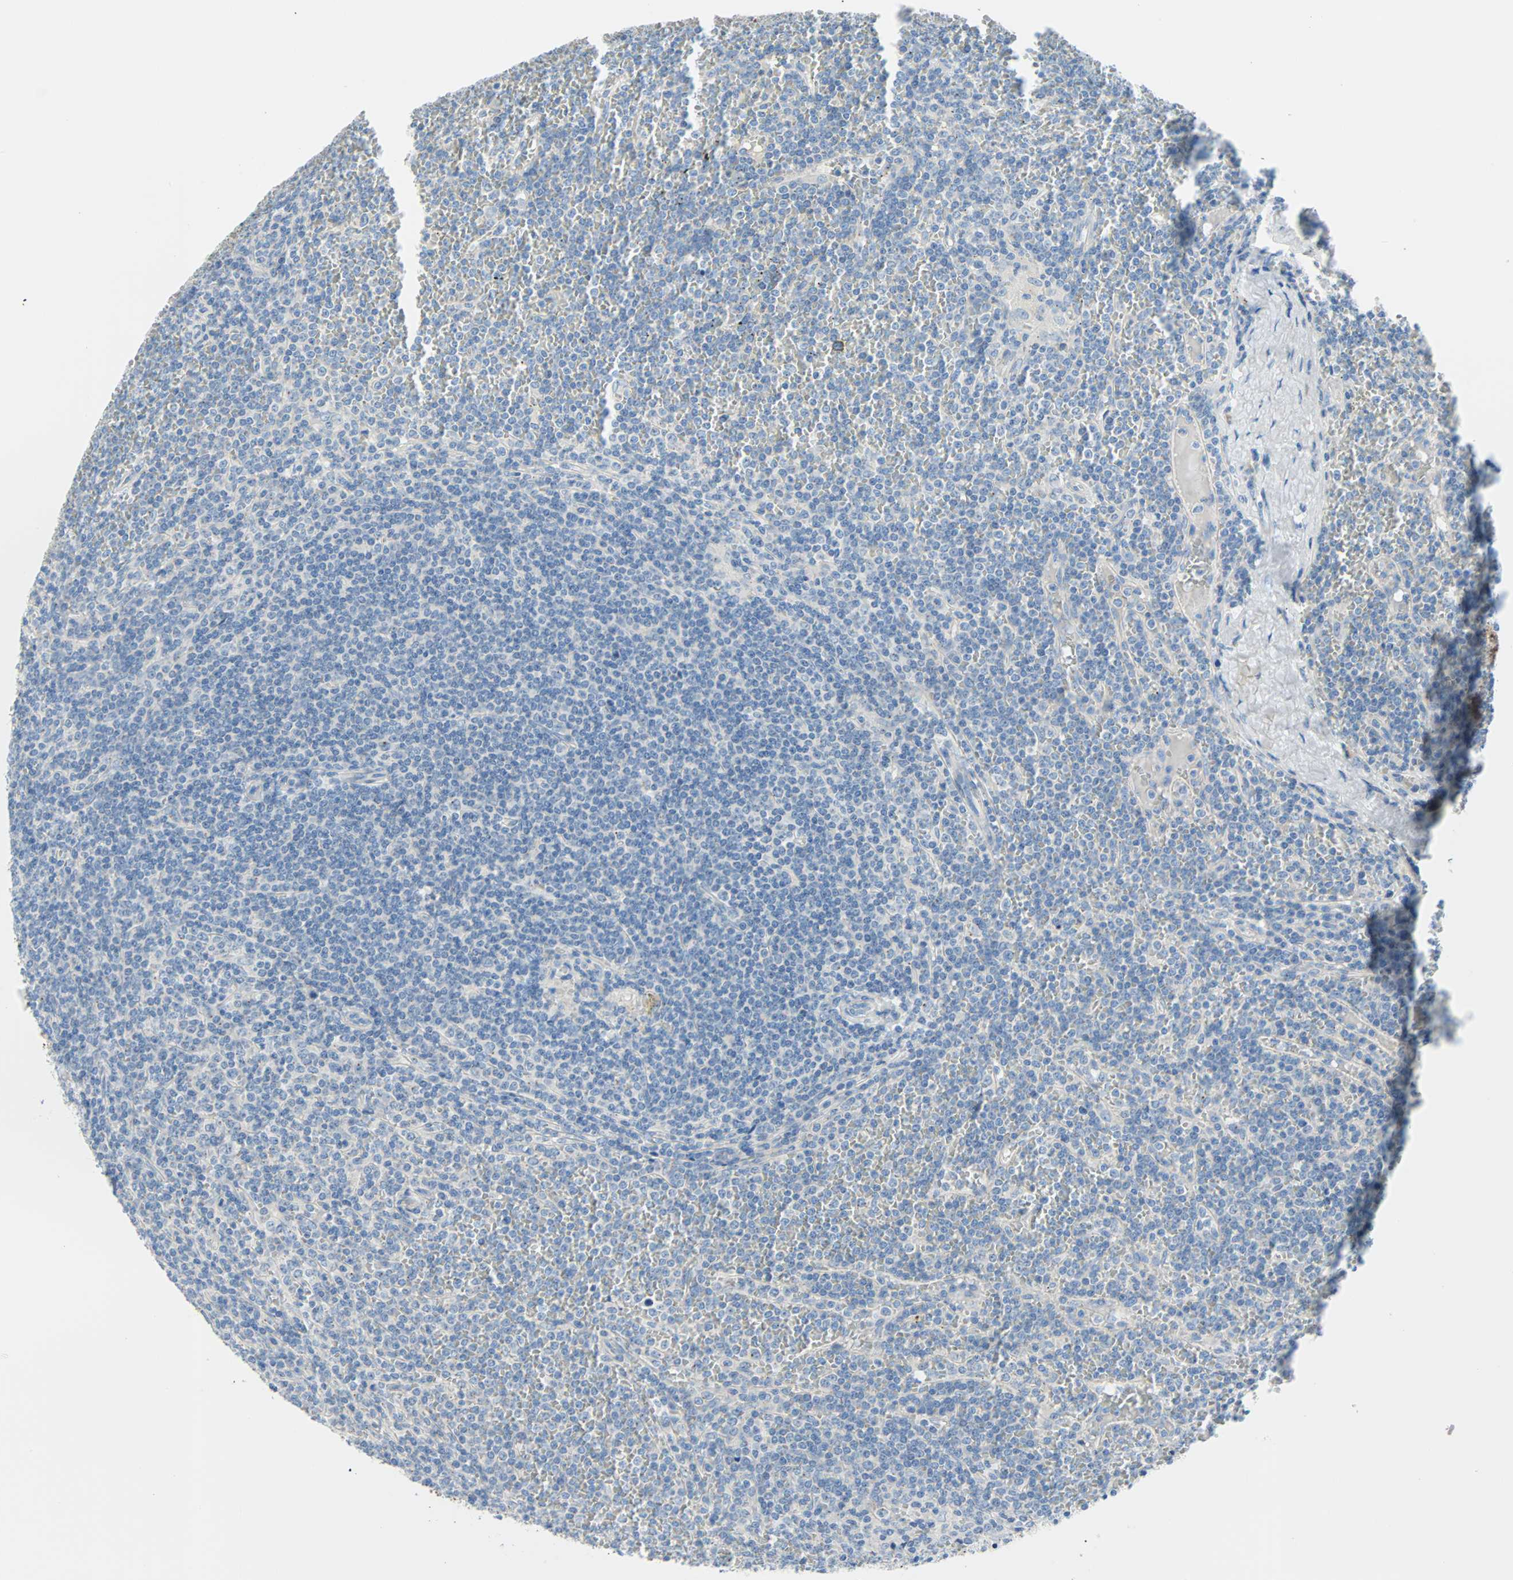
{"staining": {"intensity": "negative", "quantity": "none", "location": "none"}, "tissue": "lymphoma", "cell_type": "Tumor cells", "image_type": "cancer", "snomed": [{"axis": "morphology", "description": "Malignant lymphoma, non-Hodgkin's type, Low grade"}, {"axis": "topography", "description": "Spleen"}], "caption": "Immunohistochemistry micrograph of lymphoma stained for a protein (brown), which displays no positivity in tumor cells.", "gene": "PDPN", "patient": {"sex": "female", "age": 19}}